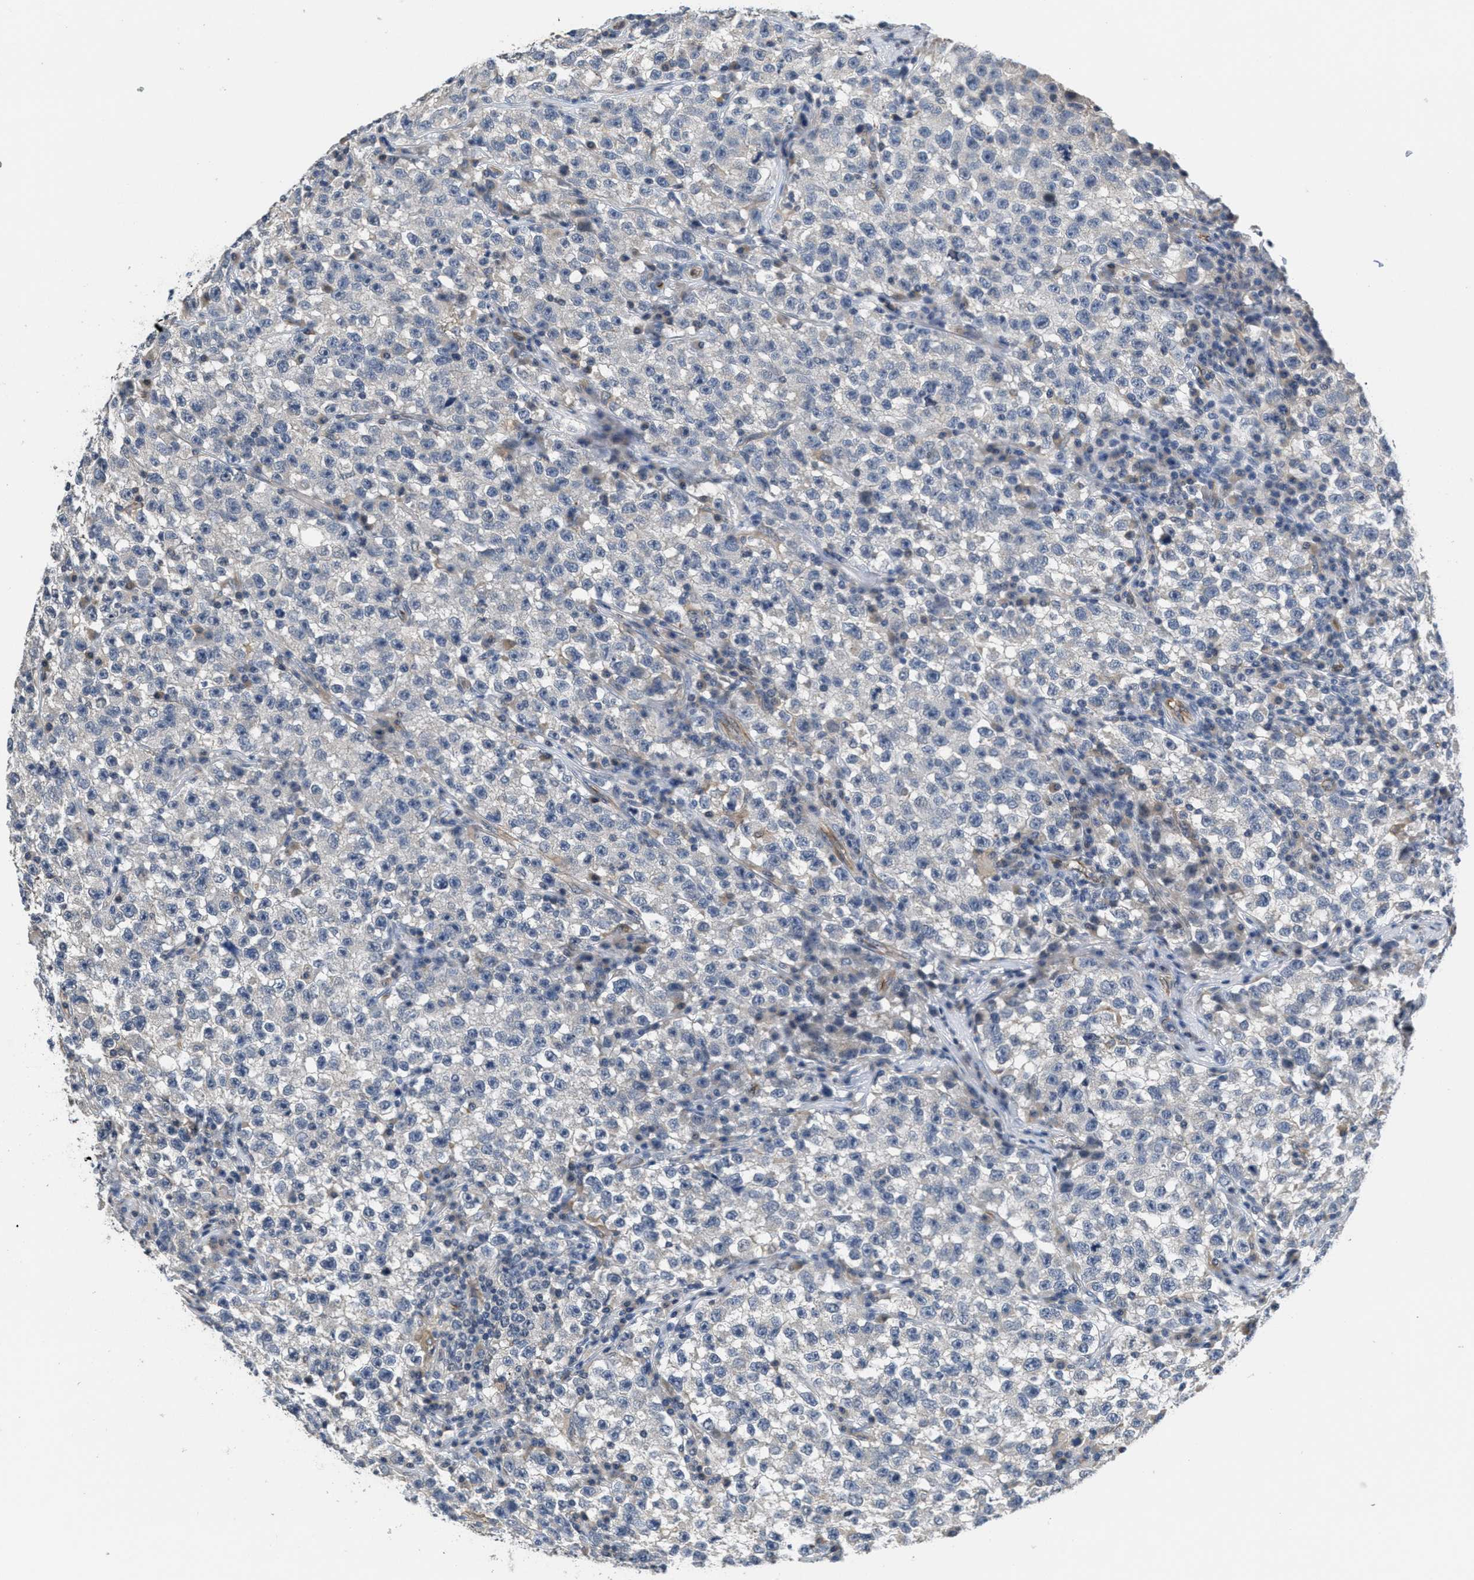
{"staining": {"intensity": "negative", "quantity": "none", "location": "none"}, "tissue": "testis cancer", "cell_type": "Tumor cells", "image_type": "cancer", "snomed": [{"axis": "morphology", "description": "Seminoma, NOS"}, {"axis": "topography", "description": "Testis"}], "caption": "An IHC image of testis seminoma is shown. There is no staining in tumor cells of testis seminoma. The staining was performed using DAB to visualize the protein expression in brown, while the nuclei were stained in blue with hematoxylin (Magnification: 20x).", "gene": "ANGPT1", "patient": {"sex": "male", "age": 22}}